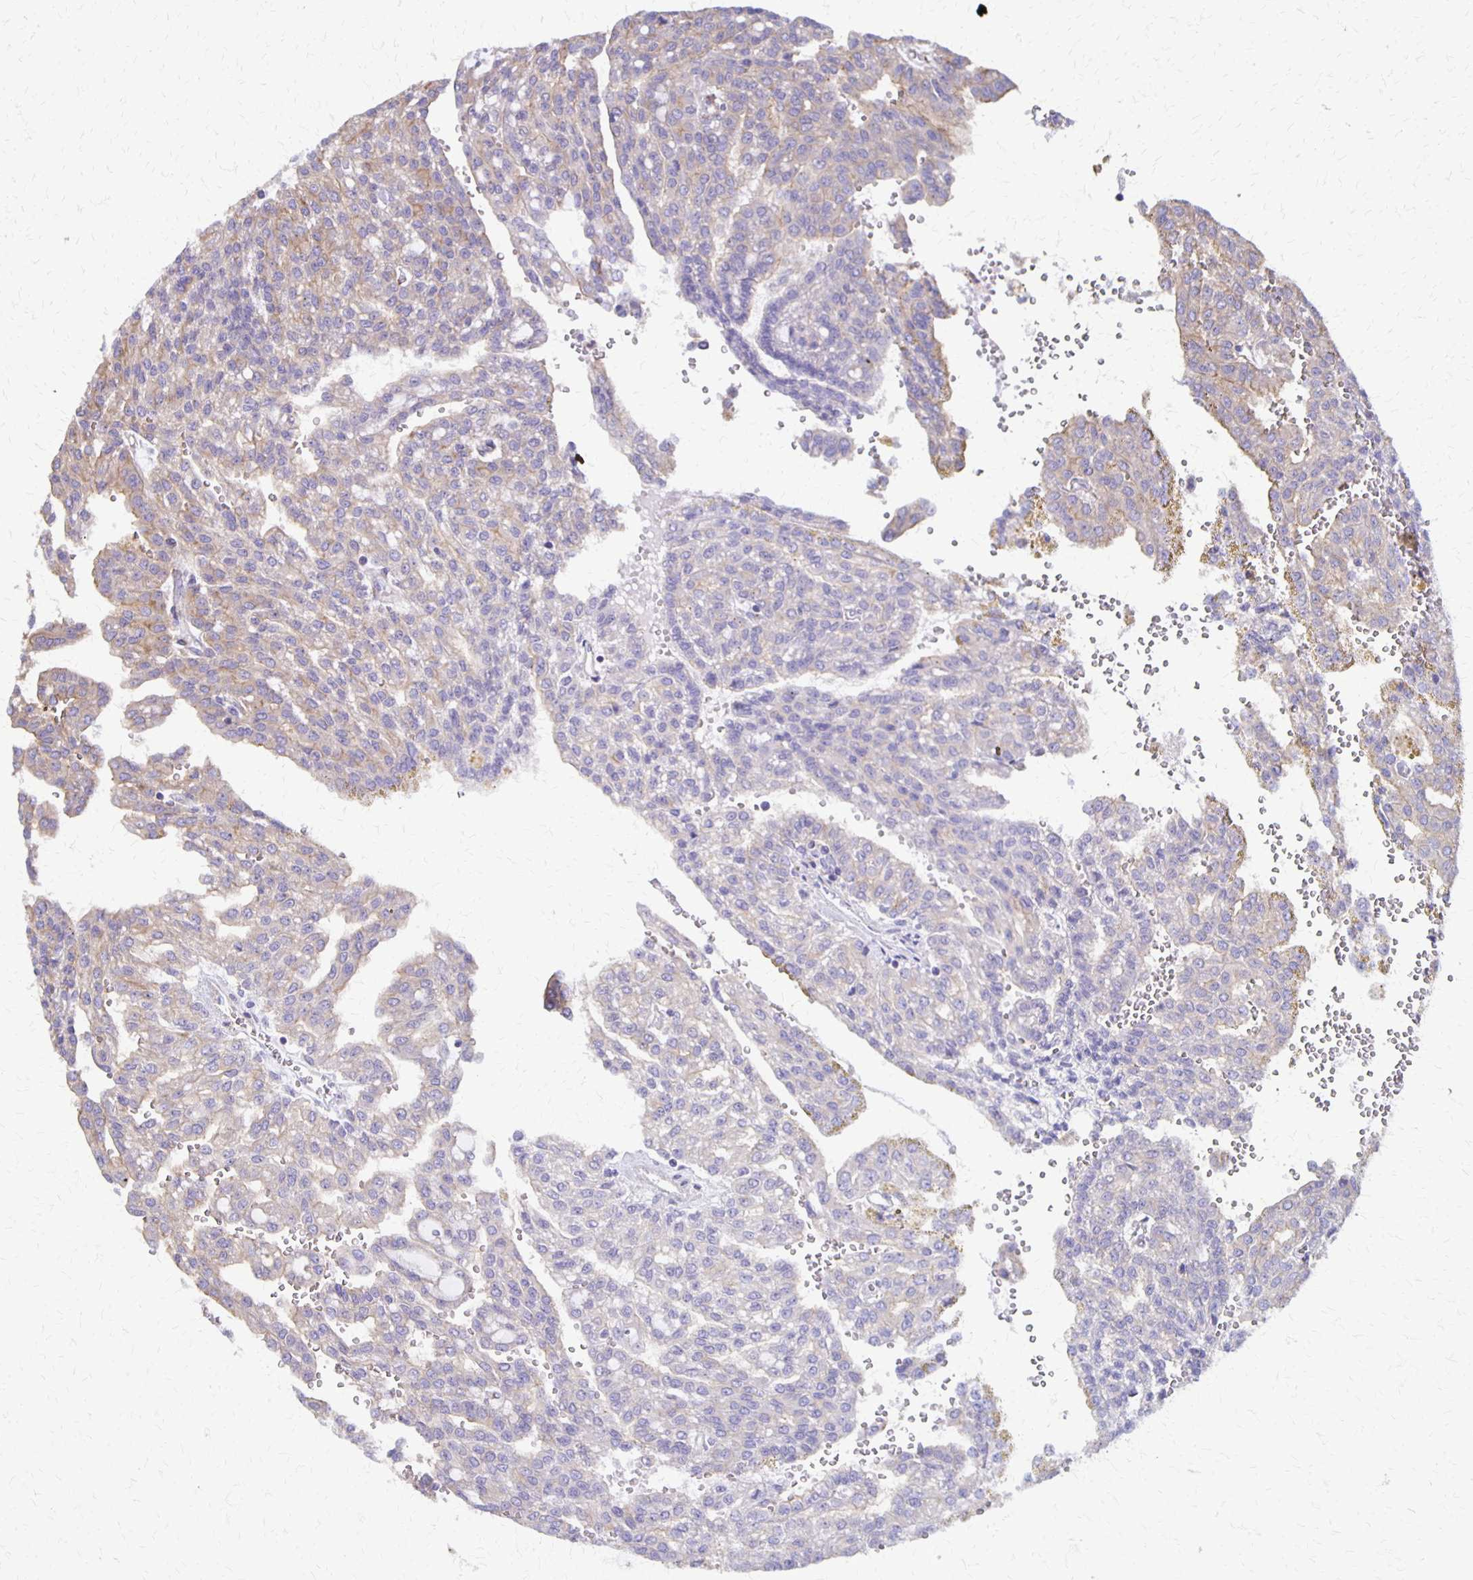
{"staining": {"intensity": "weak", "quantity": "<25%", "location": "cytoplasmic/membranous"}, "tissue": "renal cancer", "cell_type": "Tumor cells", "image_type": "cancer", "snomed": [{"axis": "morphology", "description": "Adenocarcinoma, NOS"}, {"axis": "topography", "description": "Kidney"}], "caption": "IHC of human adenocarcinoma (renal) exhibits no staining in tumor cells.", "gene": "SEPTIN5", "patient": {"sex": "male", "age": 63}}